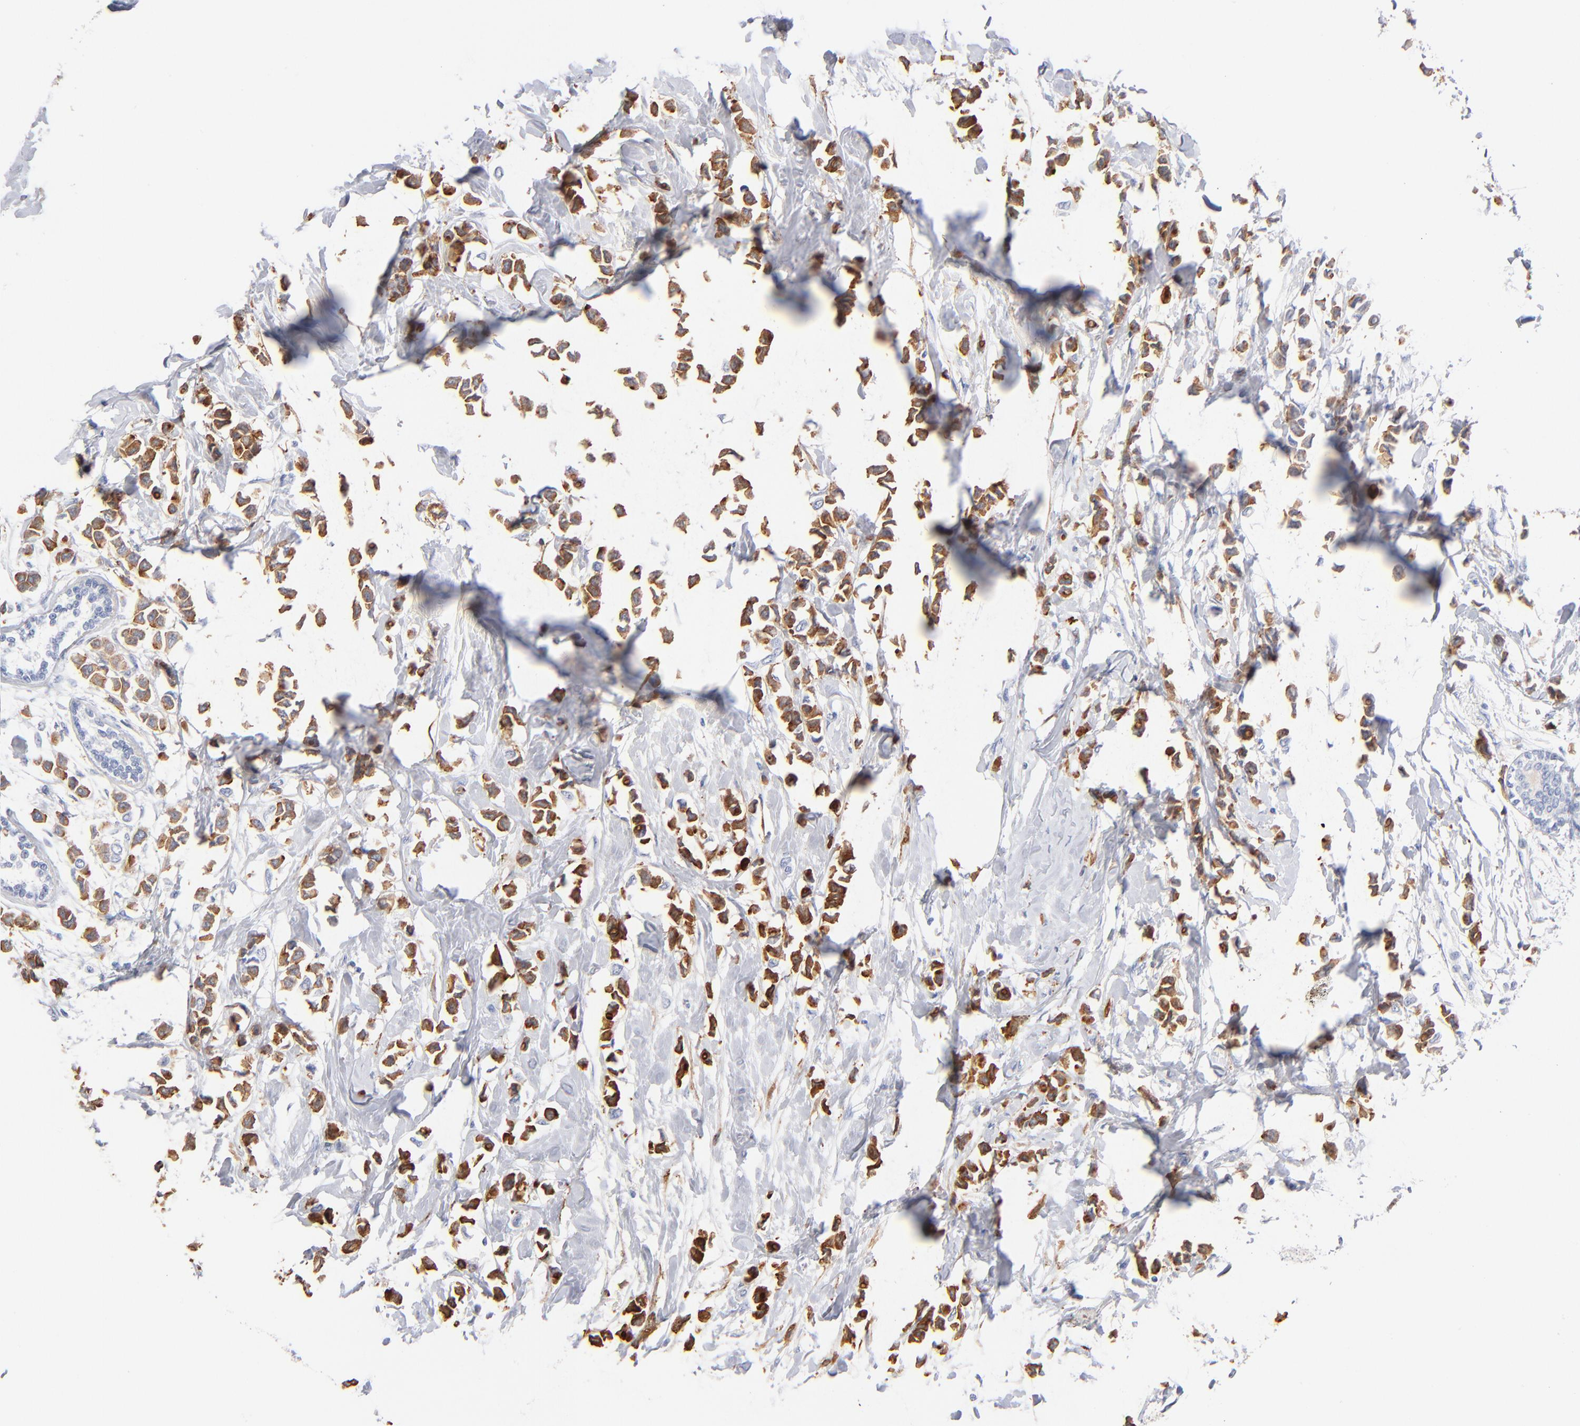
{"staining": {"intensity": "moderate", "quantity": ">75%", "location": "cytoplasmic/membranous"}, "tissue": "breast cancer", "cell_type": "Tumor cells", "image_type": "cancer", "snomed": [{"axis": "morphology", "description": "Lobular carcinoma"}, {"axis": "topography", "description": "Breast"}], "caption": "Tumor cells display medium levels of moderate cytoplasmic/membranous staining in about >75% of cells in human breast lobular carcinoma.", "gene": "APOH", "patient": {"sex": "female", "age": 51}}